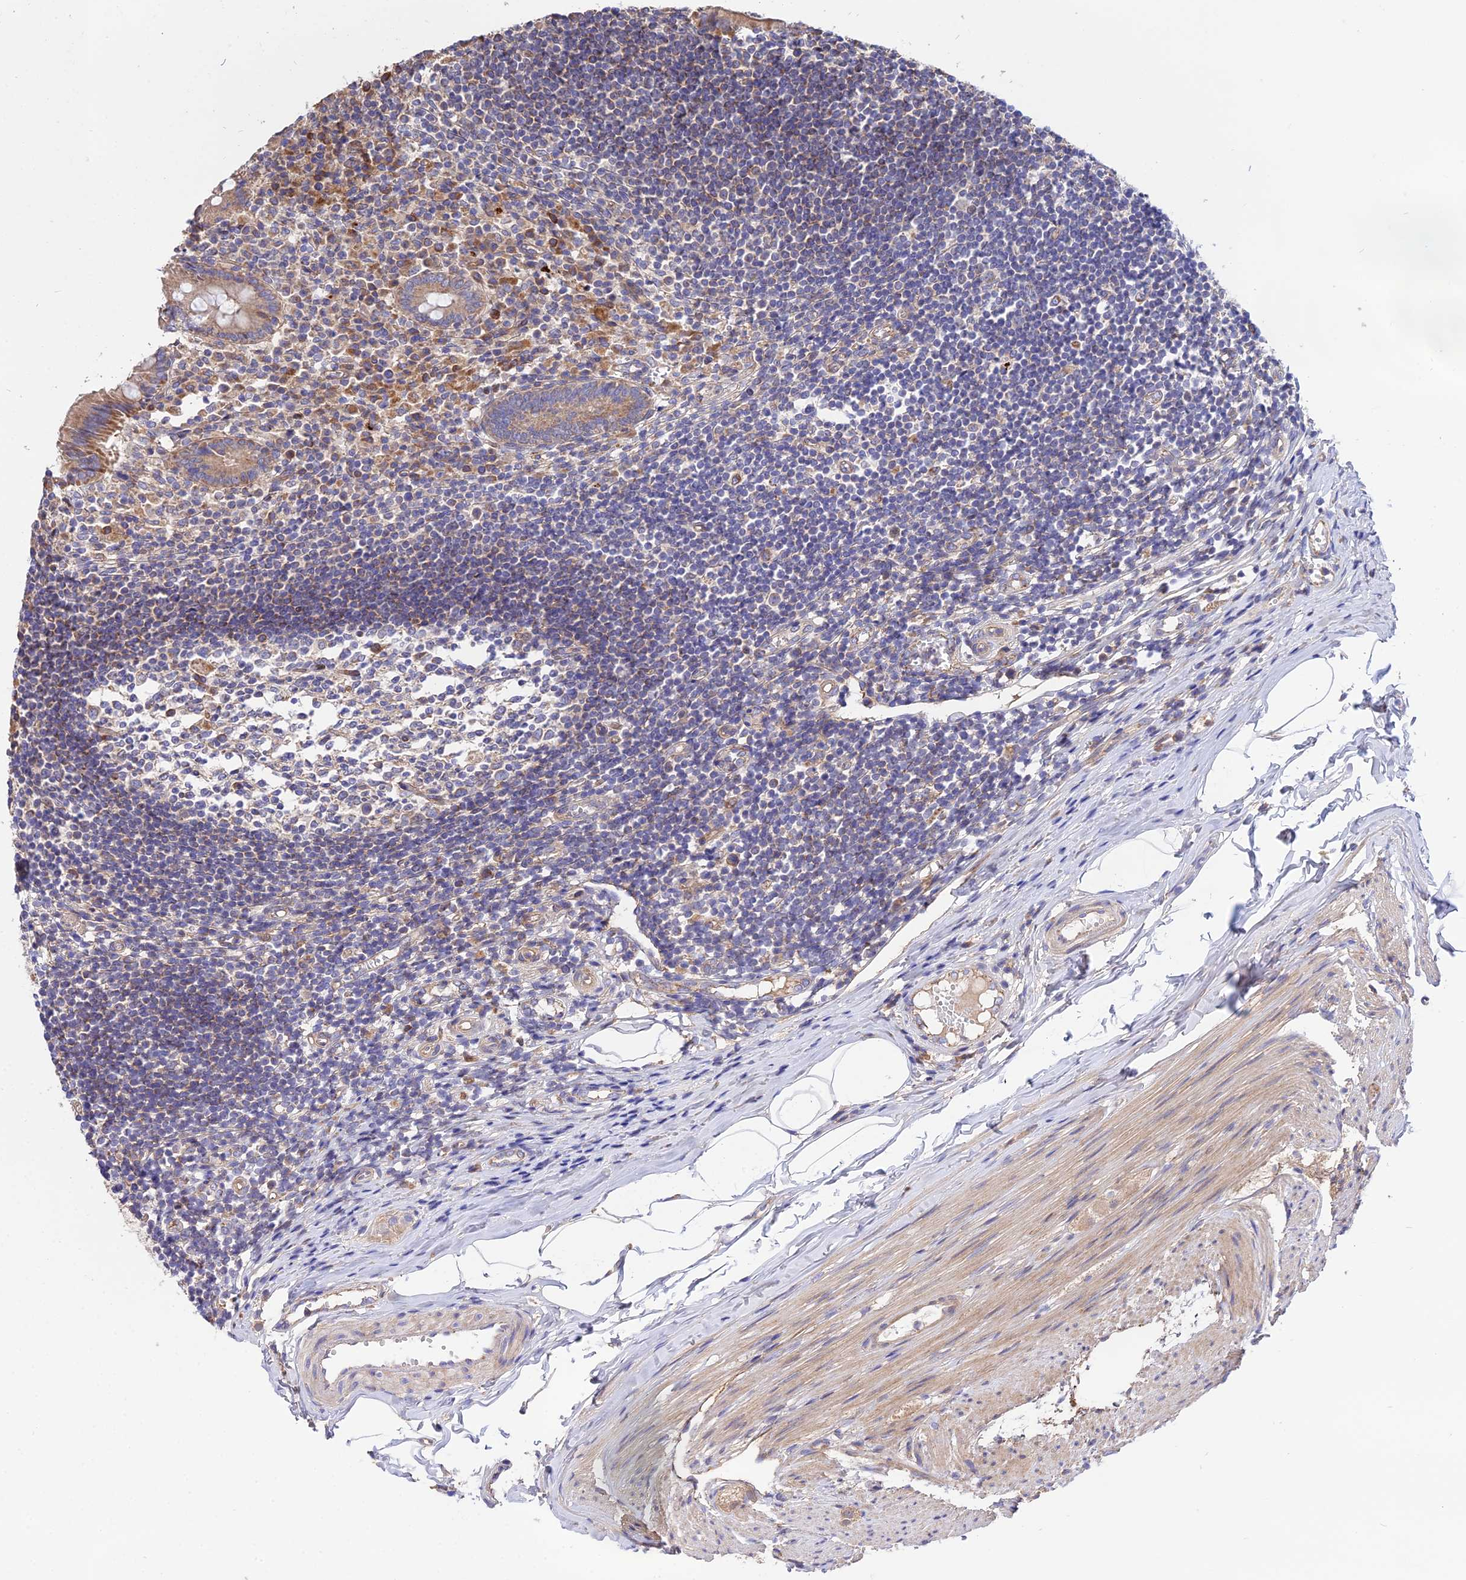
{"staining": {"intensity": "moderate", "quantity": ">75%", "location": "cytoplasmic/membranous"}, "tissue": "appendix", "cell_type": "Glandular cells", "image_type": "normal", "snomed": [{"axis": "morphology", "description": "Normal tissue, NOS"}, {"axis": "topography", "description": "Appendix"}], "caption": "A micrograph showing moderate cytoplasmic/membranous staining in about >75% of glandular cells in benign appendix, as visualized by brown immunohistochemical staining.", "gene": "CDC37L1", "patient": {"sex": "female", "age": 17}}